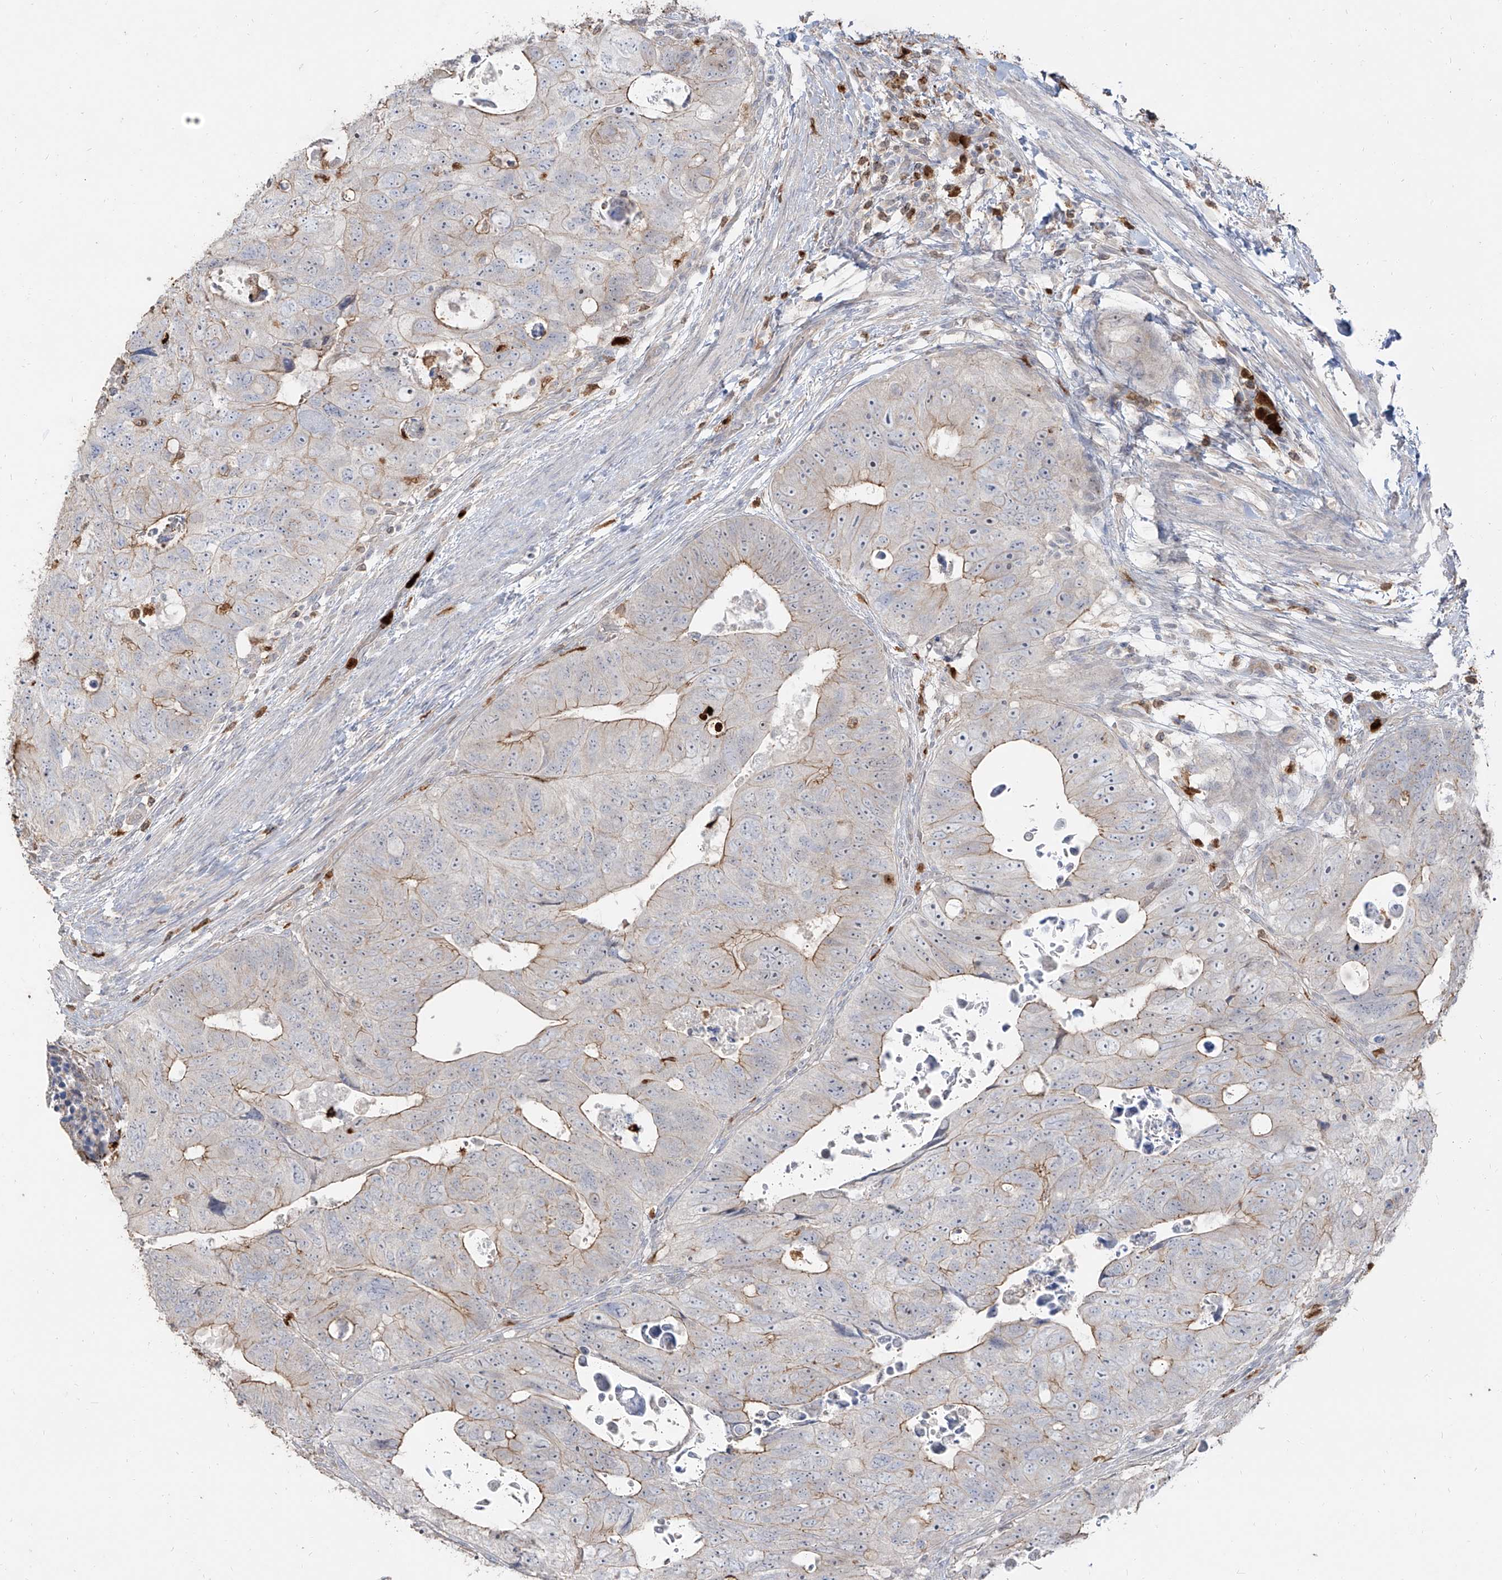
{"staining": {"intensity": "moderate", "quantity": "25%-75%", "location": "cytoplasmic/membranous"}, "tissue": "colorectal cancer", "cell_type": "Tumor cells", "image_type": "cancer", "snomed": [{"axis": "morphology", "description": "Adenocarcinoma, NOS"}, {"axis": "topography", "description": "Rectum"}], "caption": "A brown stain labels moderate cytoplasmic/membranous expression of a protein in human adenocarcinoma (colorectal) tumor cells. (IHC, brightfield microscopy, high magnification).", "gene": "ZNF227", "patient": {"sex": "male", "age": 59}}